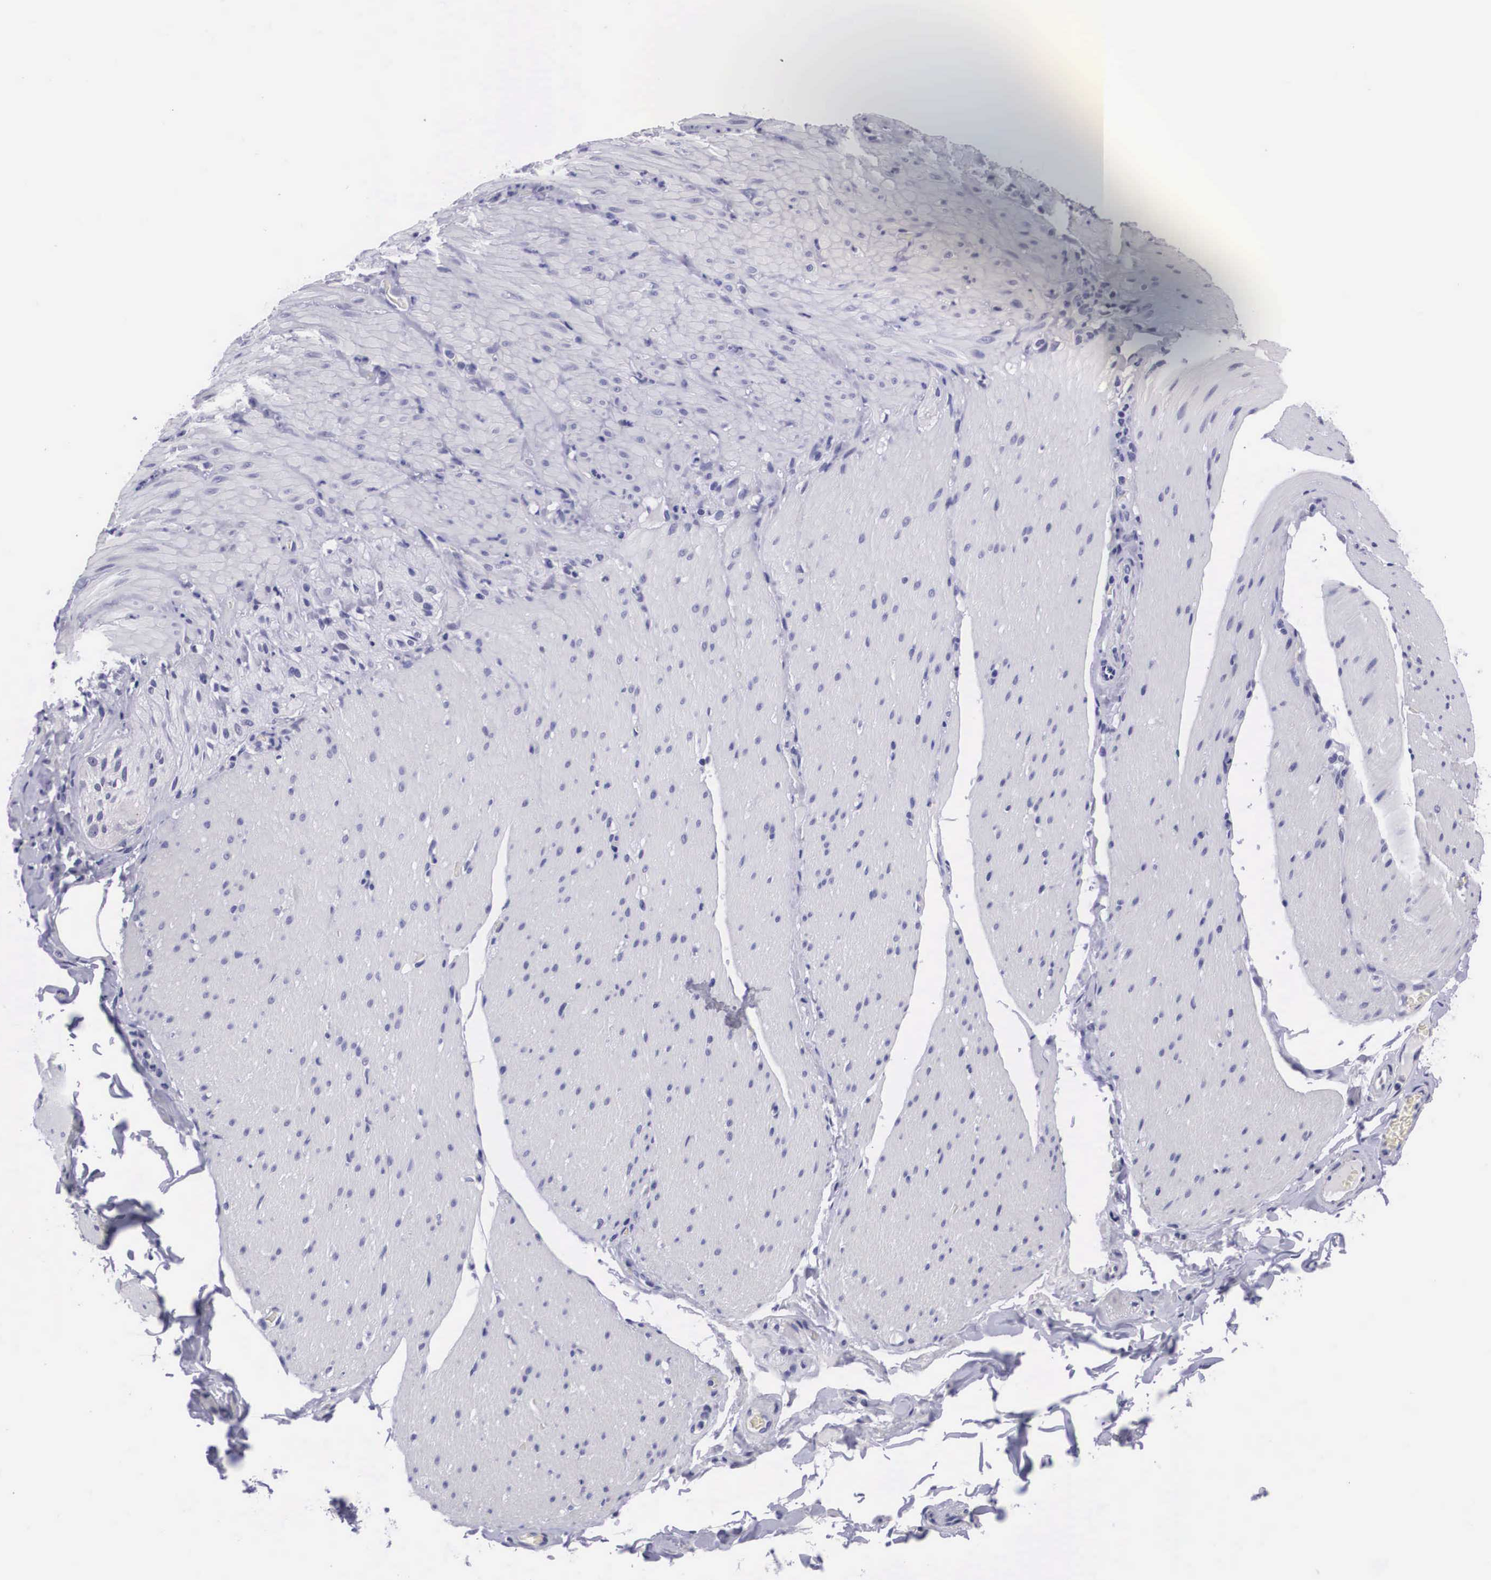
{"staining": {"intensity": "negative", "quantity": "none", "location": "none"}, "tissue": "smooth muscle", "cell_type": "Smooth muscle cells", "image_type": "normal", "snomed": [{"axis": "morphology", "description": "Normal tissue, NOS"}, {"axis": "topography", "description": "Duodenum"}], "caption": "The histopathology image shows no significant positivity in smooth muscle cells of smooth muscle. (DAB IHC visualized using brightfield microscopy, high magnification).", "gene": "C22orf31", "patient": {"sex": "male", "age": 63}}